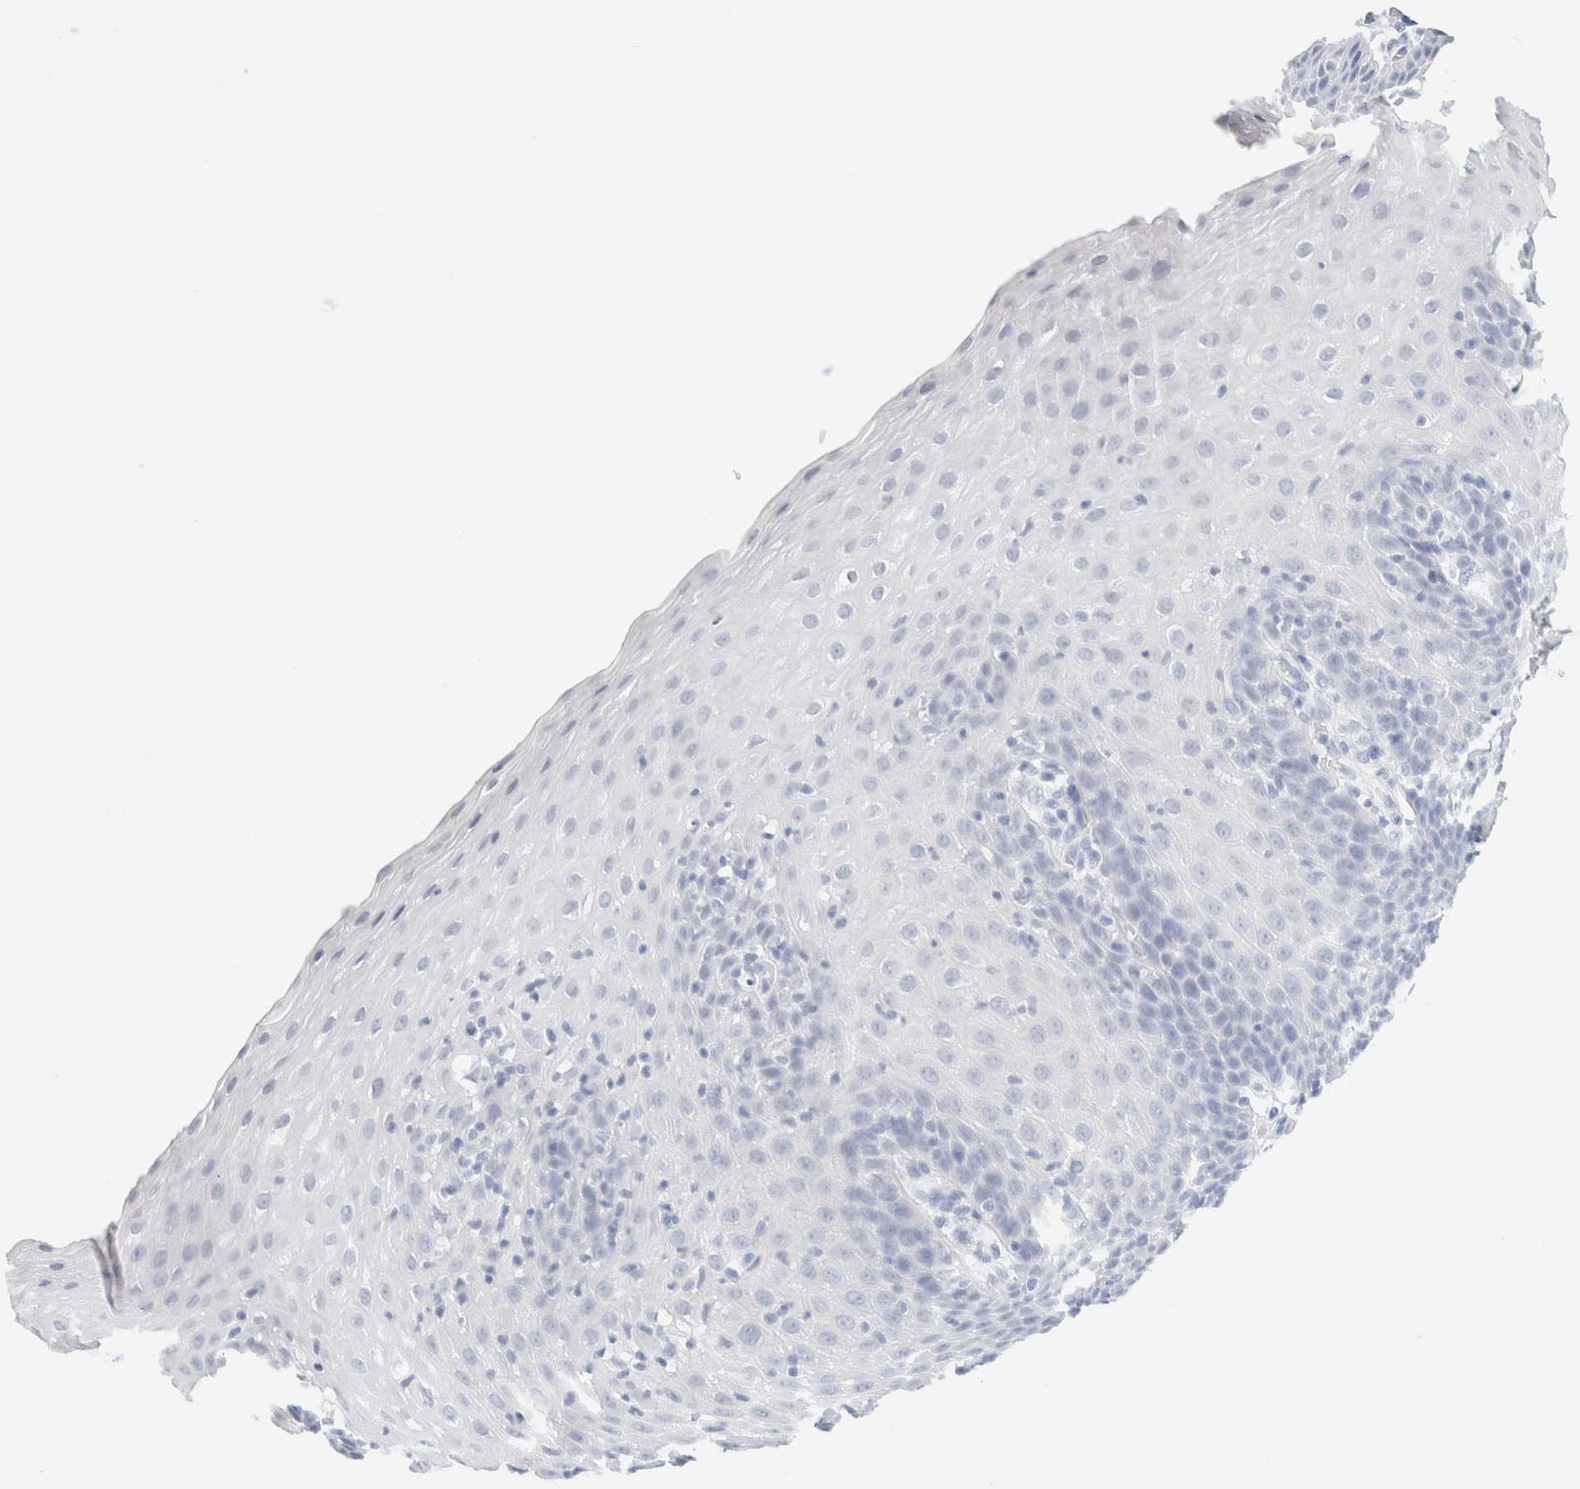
{"staining": {"intensity": "negative", "quantity": "none", "location": "none"}, "tissue": "esophagus", "cell_type": "Squamous epithelial cells", "image_type": "normal", "snomed": [{"axis": "morphology", "description": "Normal tissue, NOS"}, {"axis": "topography", "description": "Esophagus"}], "caption": "The micrograph displays no staining of squamous epithelial cells in benign esophagus. (Immunohistochemistry, brightfield microscopy, high magnification).", "gene": "DPYS", "patient": {"sex": "female", "age": 61}}